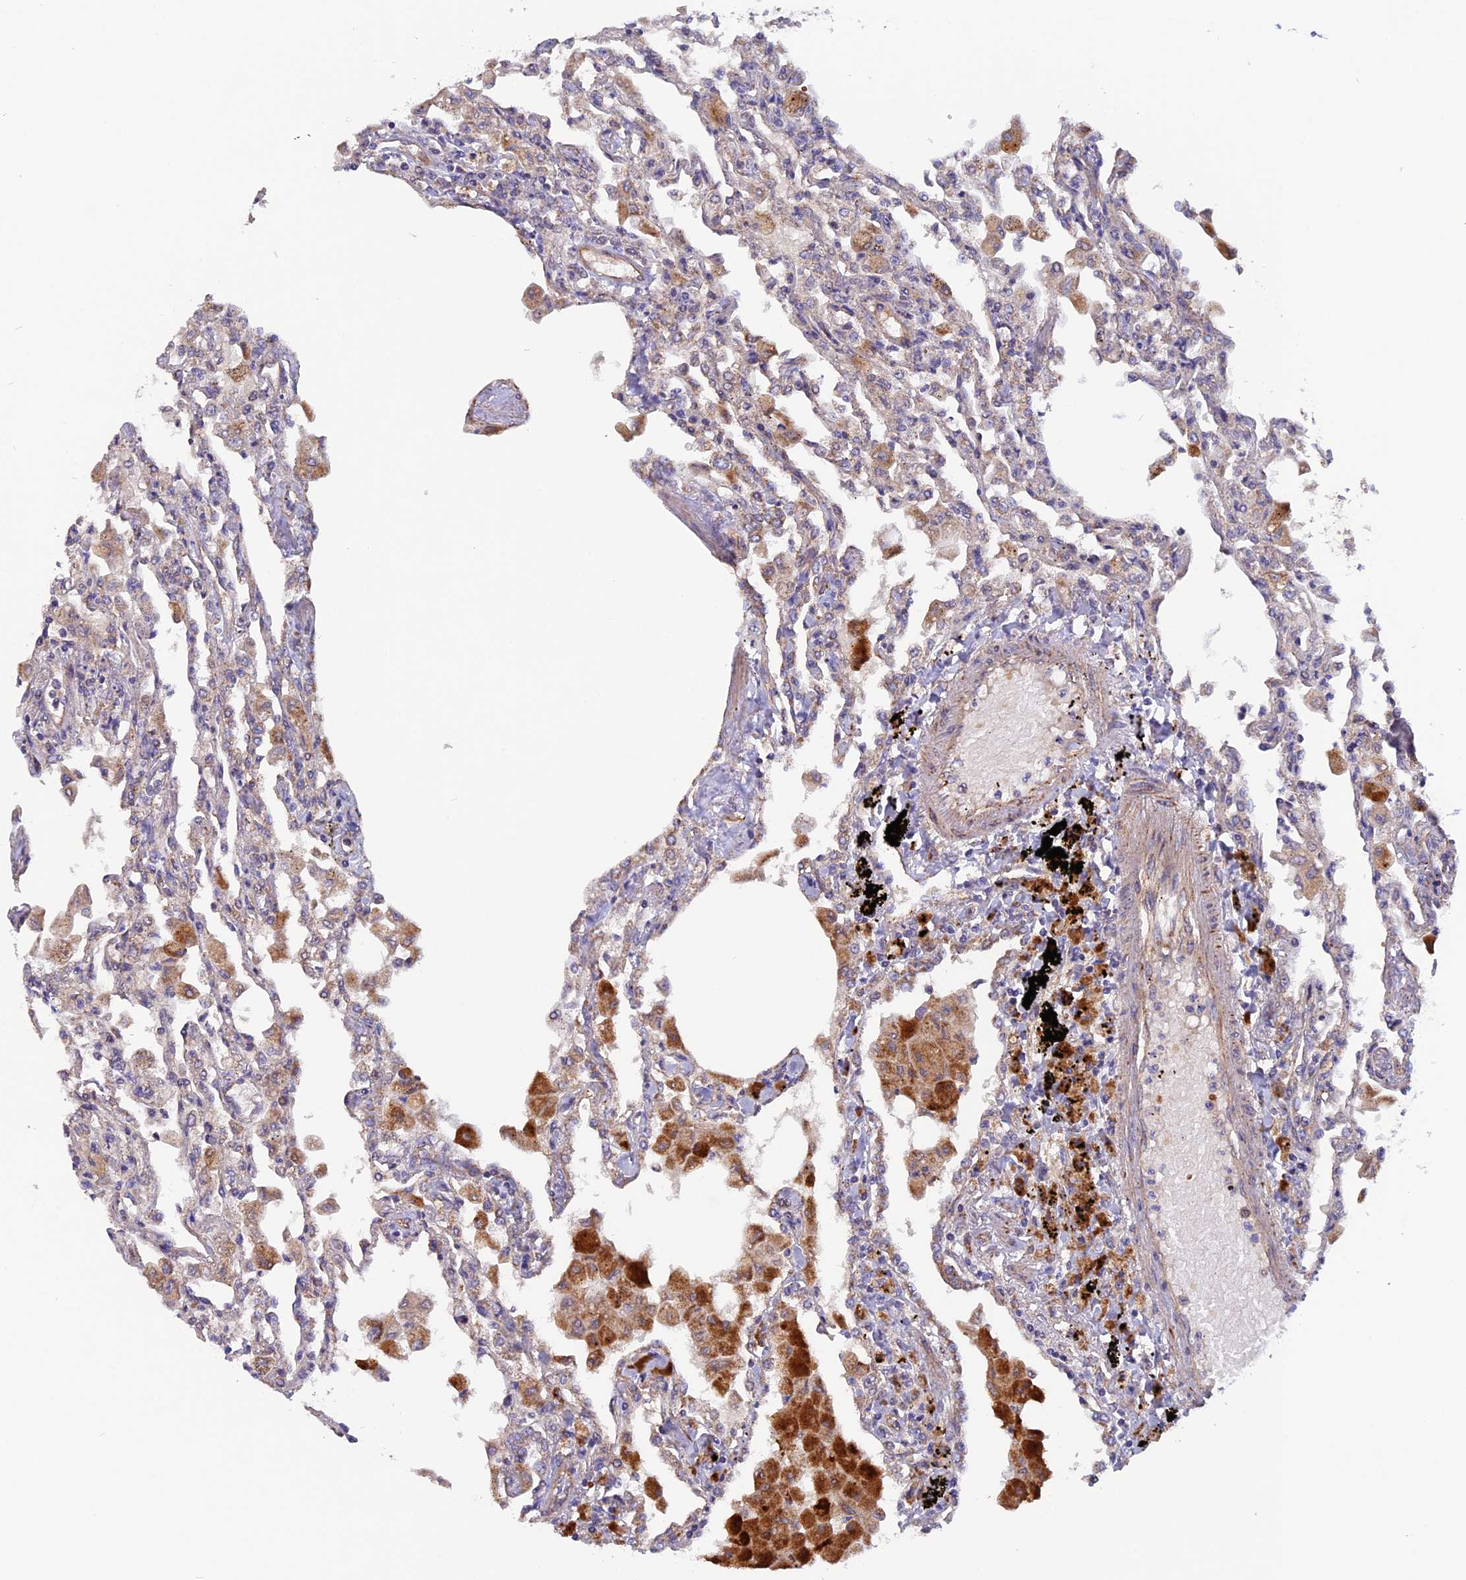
{"staining": {"intensity": "weak", "quantity": "25%-75%", "location": "cytoplasmic/membranous"}, "tissue": "lung", "cell_type": "Alveolar cells", "image_type": "normal", "snomed": [{"axis": "morphology", "description": "Normal tissue, NOS"}, {"axis": "topography", "description": "Bronchus"}, {"axis": "topography", "description": "Lung"}], "caption": "Alveolar cells show weak cytoplasmic/membranous expression in about 25%-75% of cells in benign lung. (DAB IHC, brown staining for protein, blue staining for nuclei).", "gene": "DUS3L", "patient": {"sex": "female", "age": 49}}